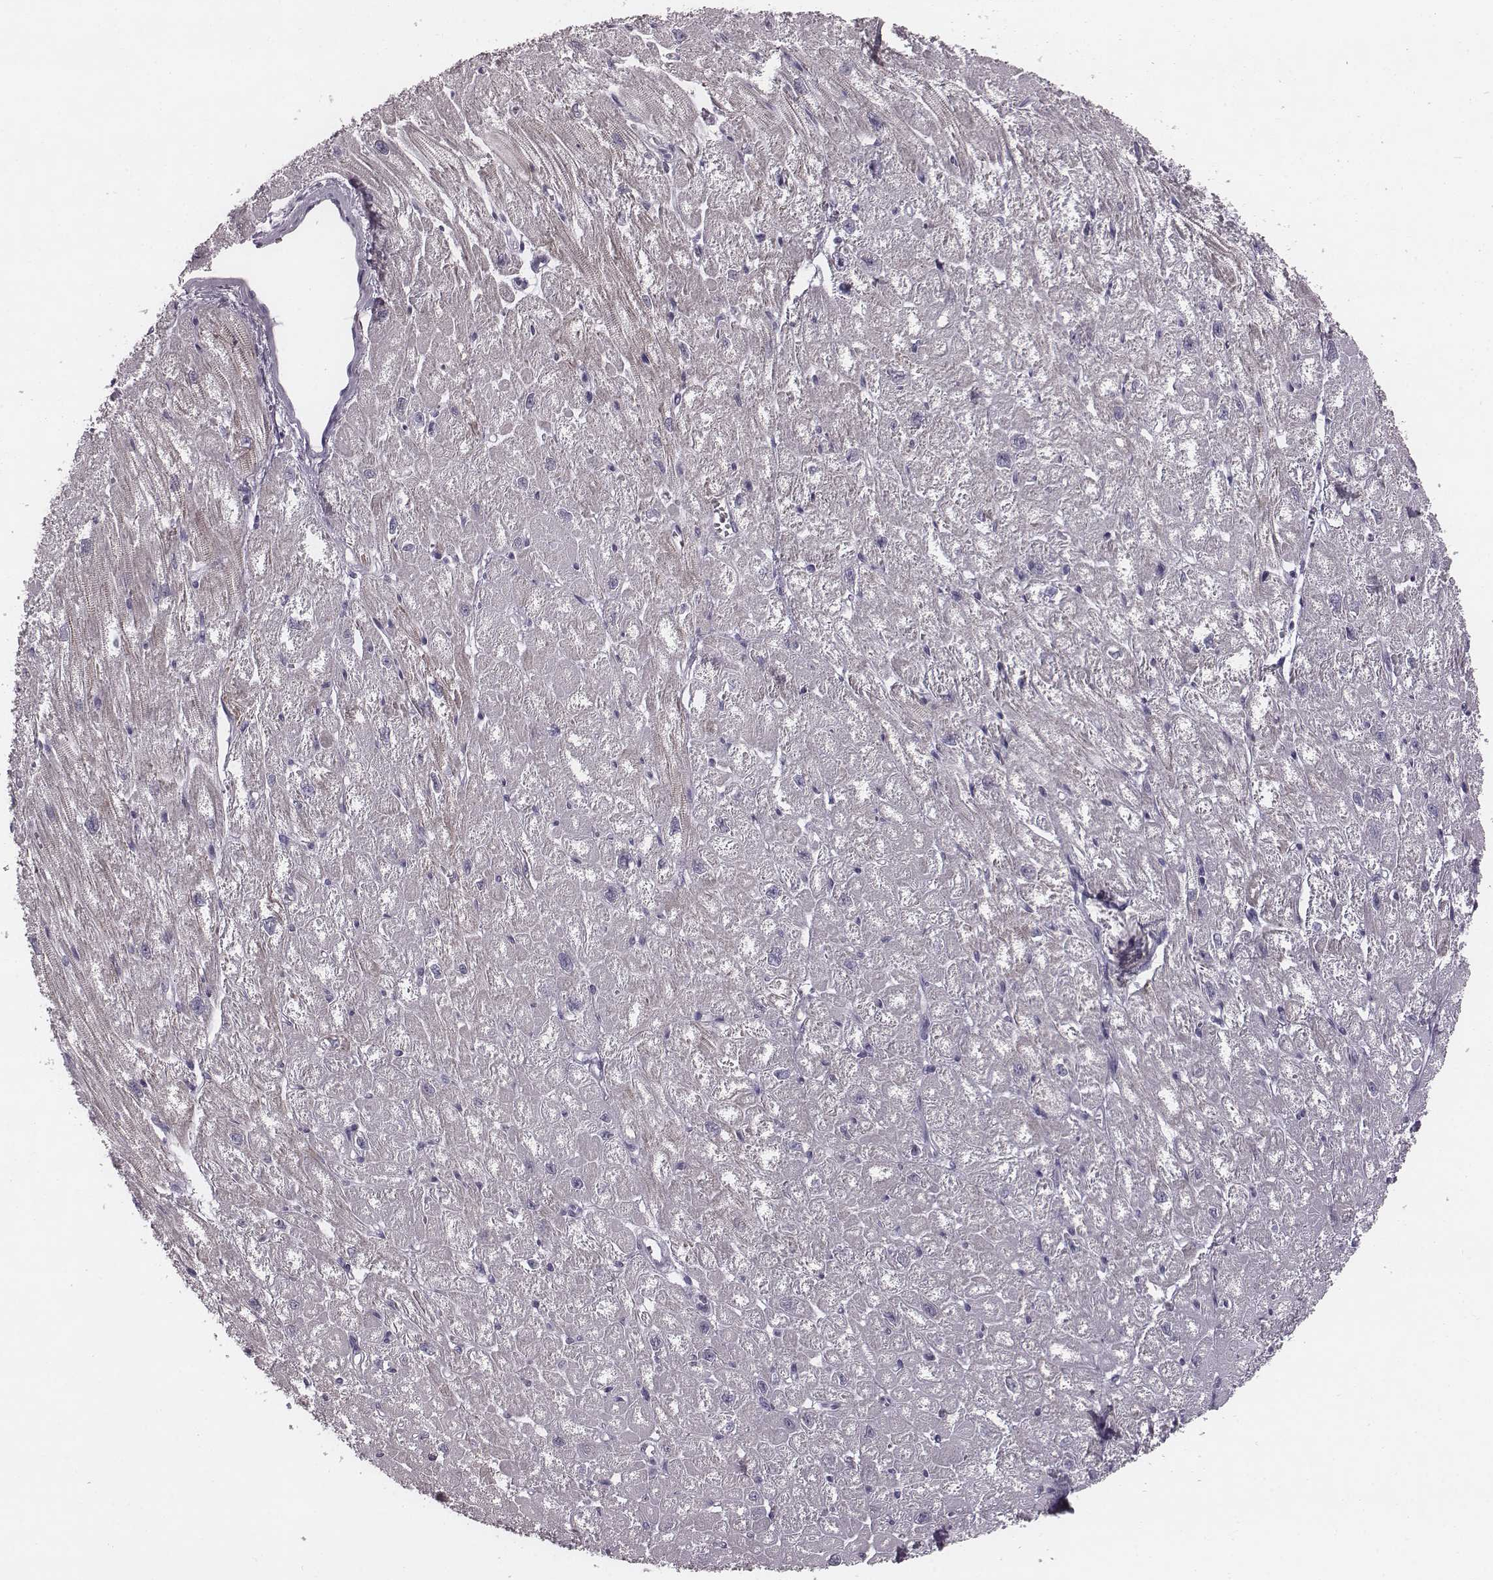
{"staining": {"intensity": "weak", "quantity": "25%-75%", "location": "cytoplasmic/membranous"}, "tissue": "heart muscle", "cell_type": "Cardiomyocytes", "image_type": "normal", "snomed": [{"axis": "morphology", "description": "Normal tissue, NOS"}, {"axis": "topography", "description": "Heart"}], "caption": "A brown stain highlights weak cytoplasmic/membranous positivity of a protein in cardiomyocytes of unremarkable heart muscle. (brown staining indicates protein expression, while blue staining denotes nuclei).", "gene": "ENSG00000284762", "patient": {"sex": "male", "age": 61}}